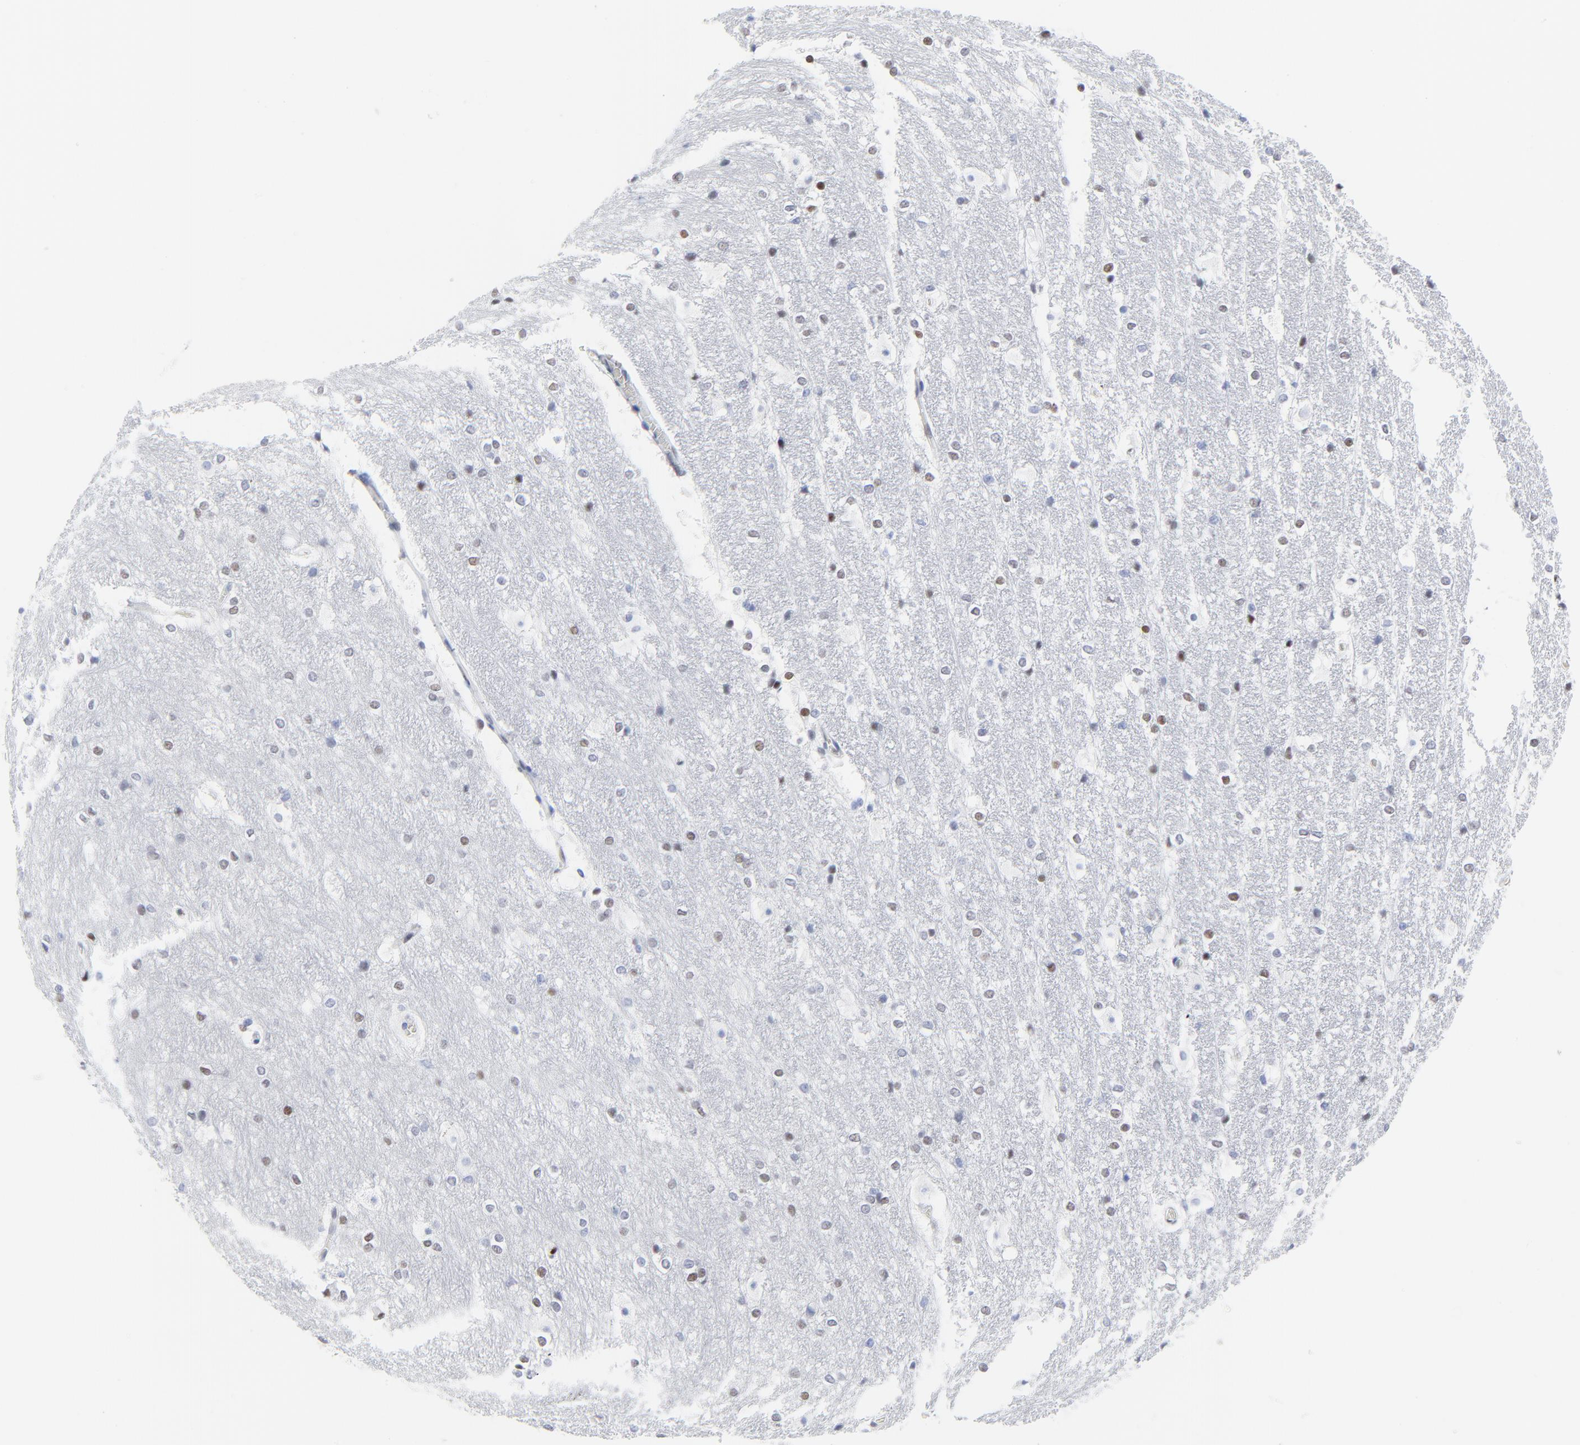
{"staining": {"intensity": "negative", "quantity": "none", "location": "none"}, "tissue": "hippocampus", "cell_type": "Glial cells", "image_type": "normal", "snomed": [{"axis": "morphology", "description": "Normal tissue, NOS"}, {"axis": "topography", "description": "Hippocampus"}], "caption": "The IHC histopathology image has no significant staining in glial cells of hippocampus.", "gene": "JUN", "patient": {"sex": "female", "age": 19}}